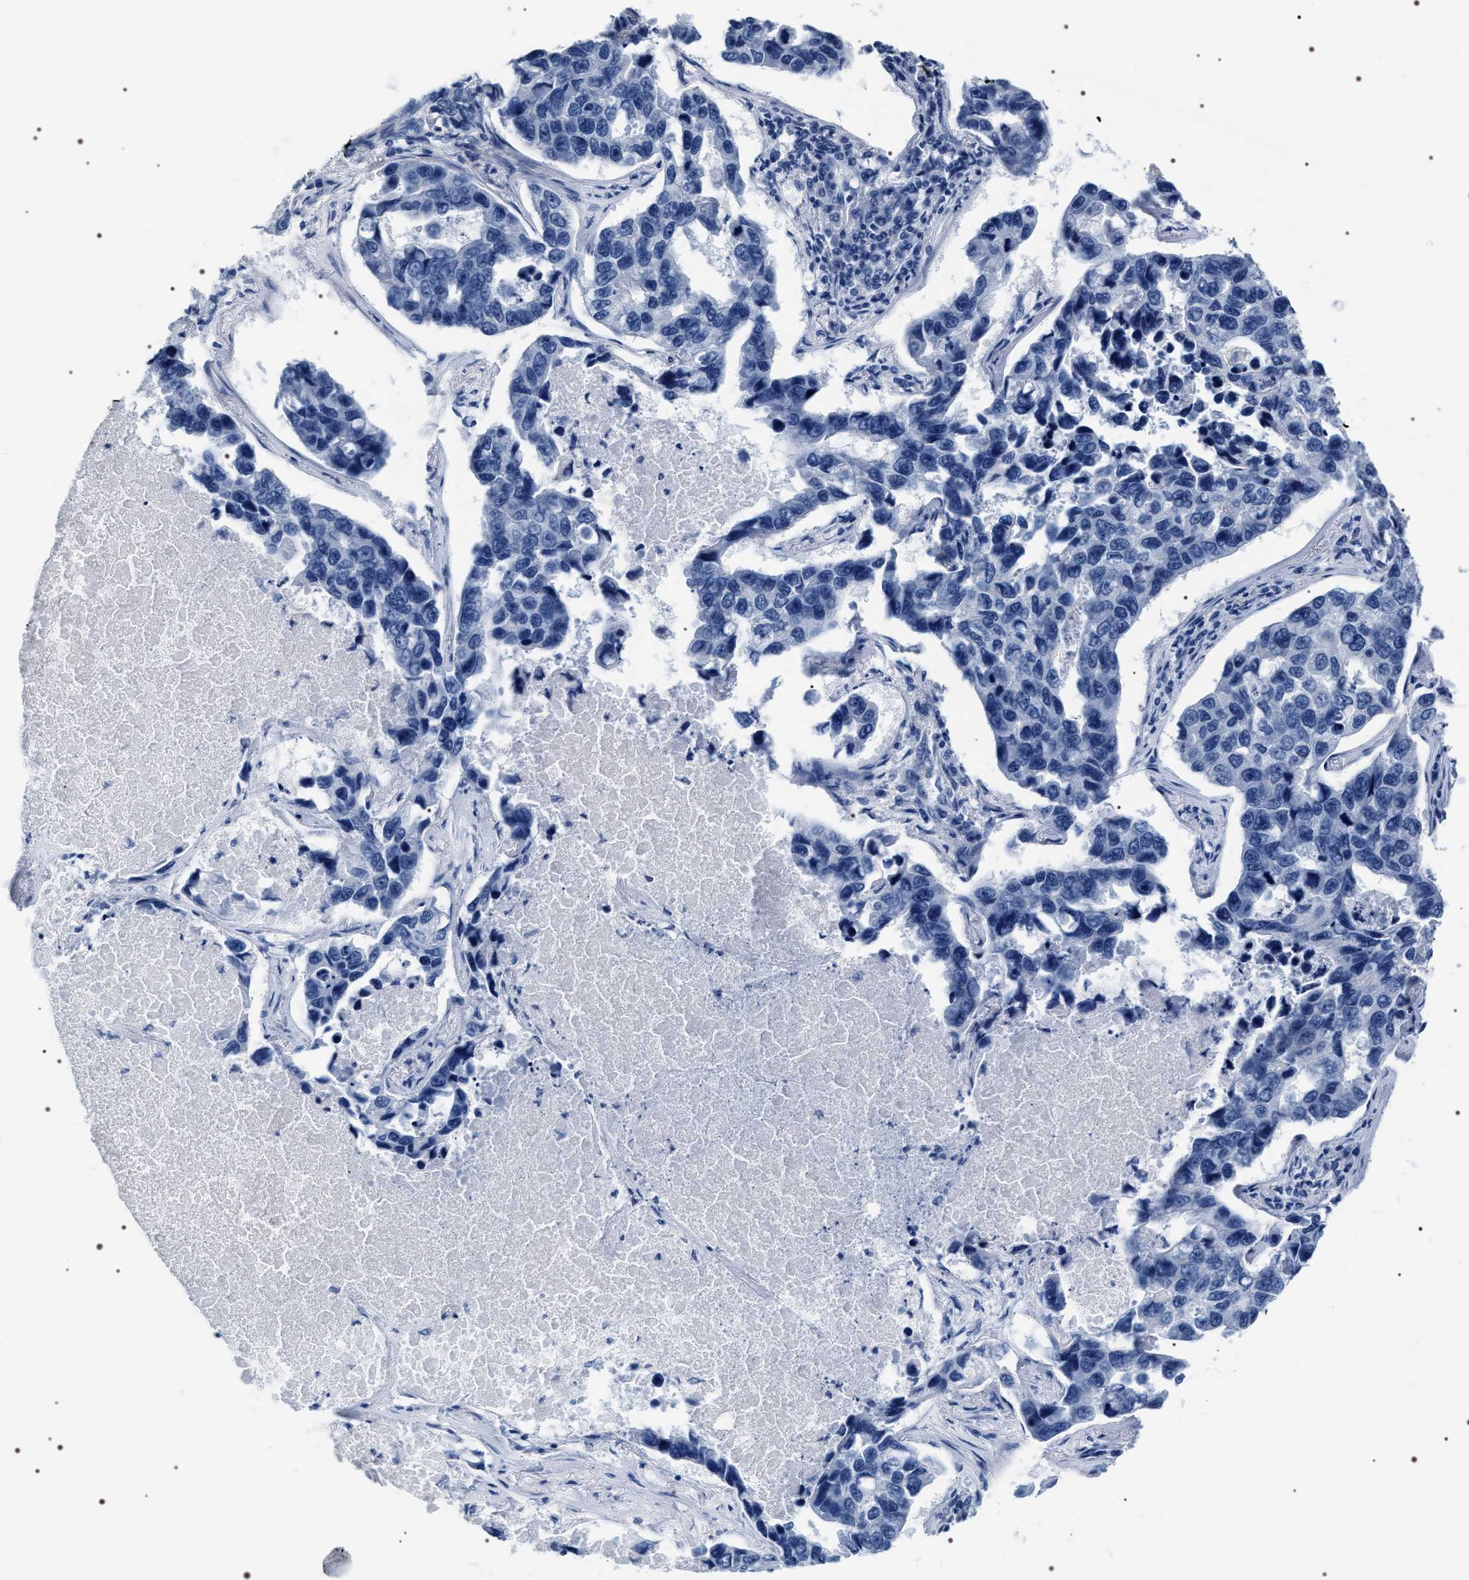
{"staining": {"intensity": "negative", "quantity": "none", "location": "none"}, "tissue": "lung cancer", "cell_type": "Tumor cells", "image_type": "cancer", "snomed": [{"axis": "morphology", "description": "Adenocarcinoma, NOS"}, {"axis": "topography", "description": "Lung"}], "caption": "High magnification brightfield microscopy of lung cancer stained with DAB (brown) and counterstained with hematoxylin (blue): tumor cells show no significant expression. Nuclei are stained in blue.", "gene": "ADH4", "patient": {"sex": "male", "age": 64}}